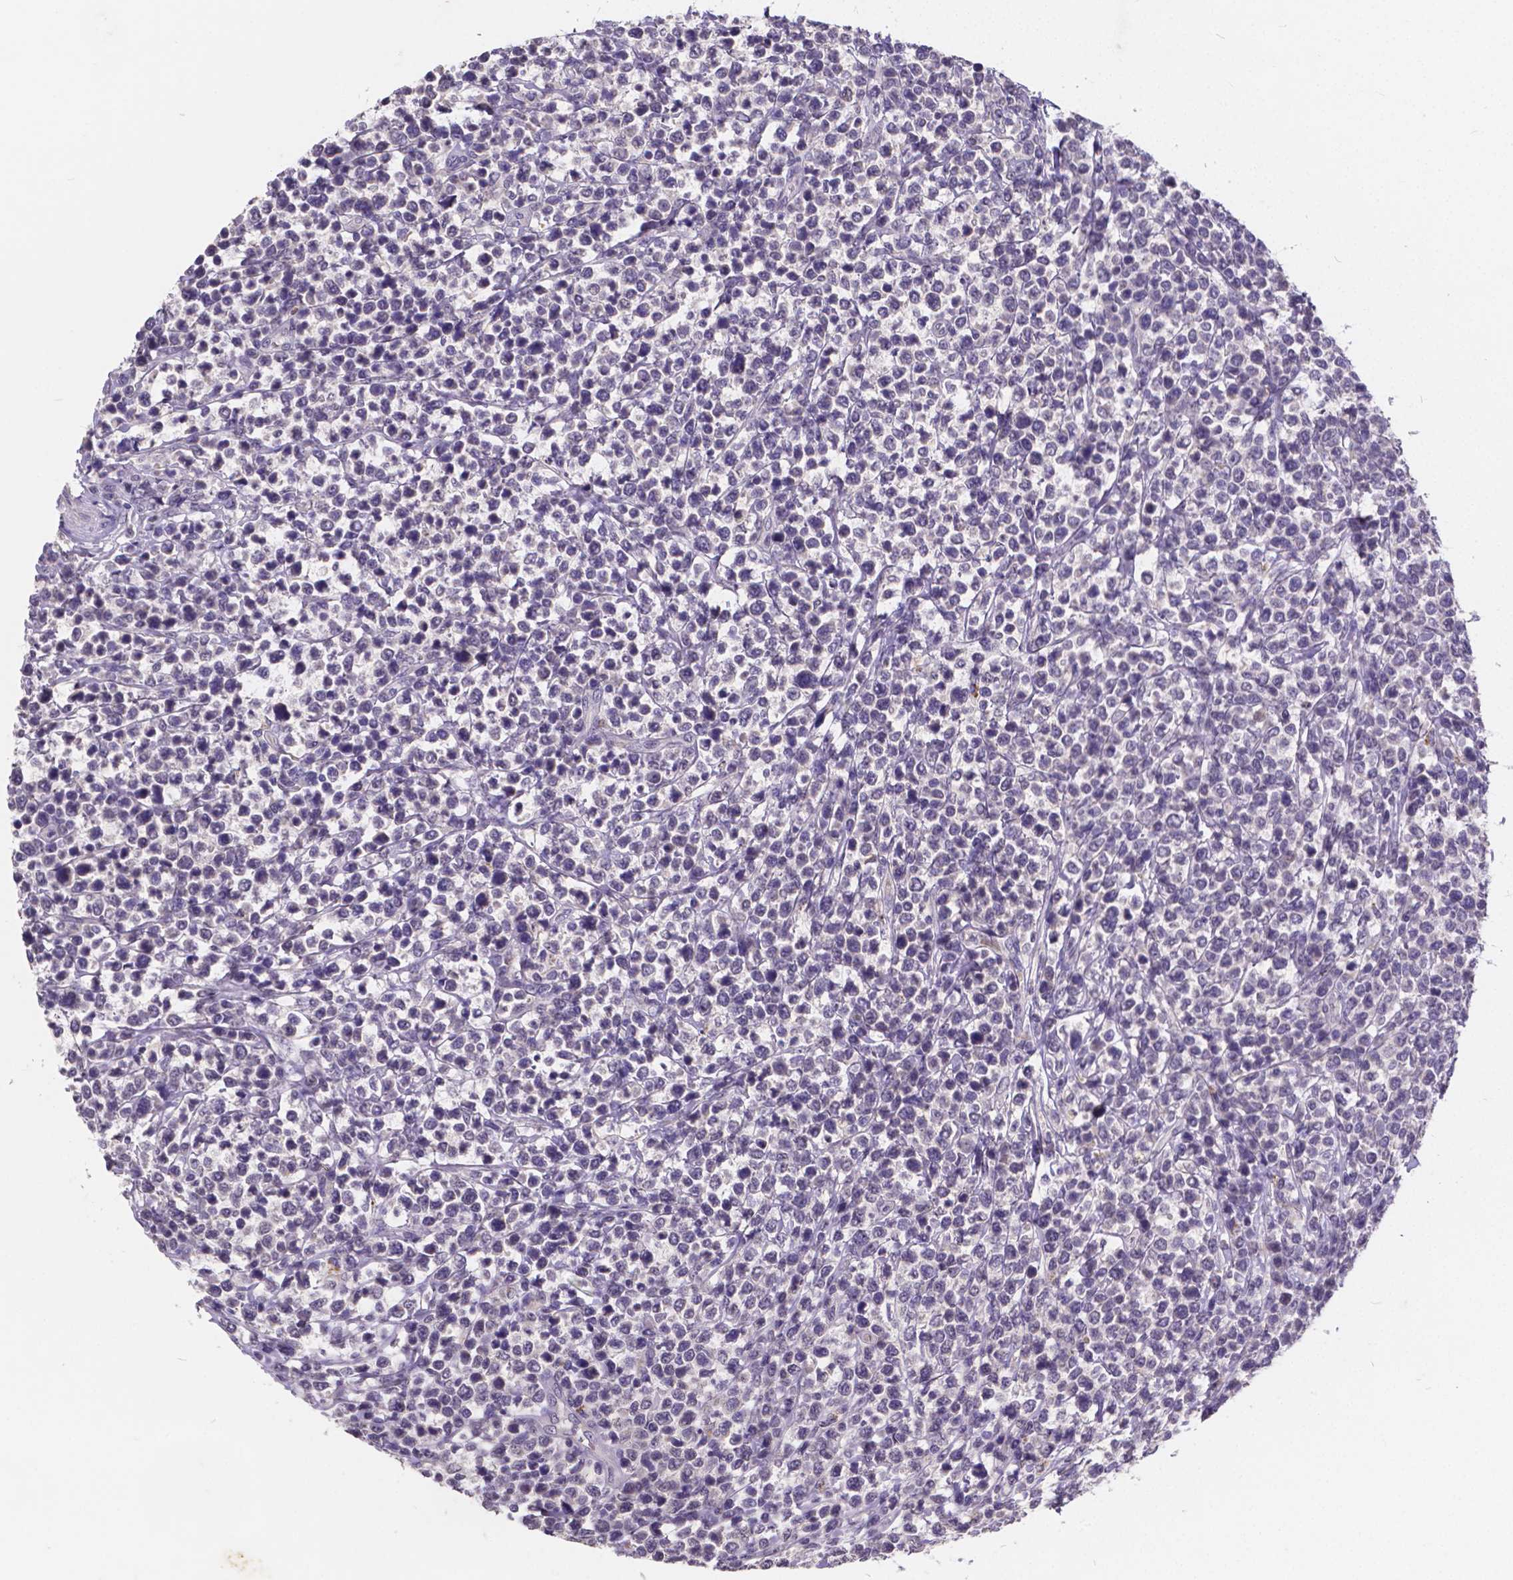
{"staining": {"intensity": "negative", "quantity": "none", "location": "none"}, "tissue": "lymphoma", "cell_type": "Tumor cells", "image_type": "cancer", "snomed": [{"axis": "morphology", "description": "Malignant lymphoma, non-Hodgkin's type, High grade"}, {"axis": "topography", "description": "Soft tissue"}], "caption": "IHC image of neoplastic tissue: lymphoma stained with DAB (3,3'-diaminobenzidine) displays no significant protein expression in tumor cells.", "gene": "CTNNA2", "patient": {"sex": "female", "age": 56}}